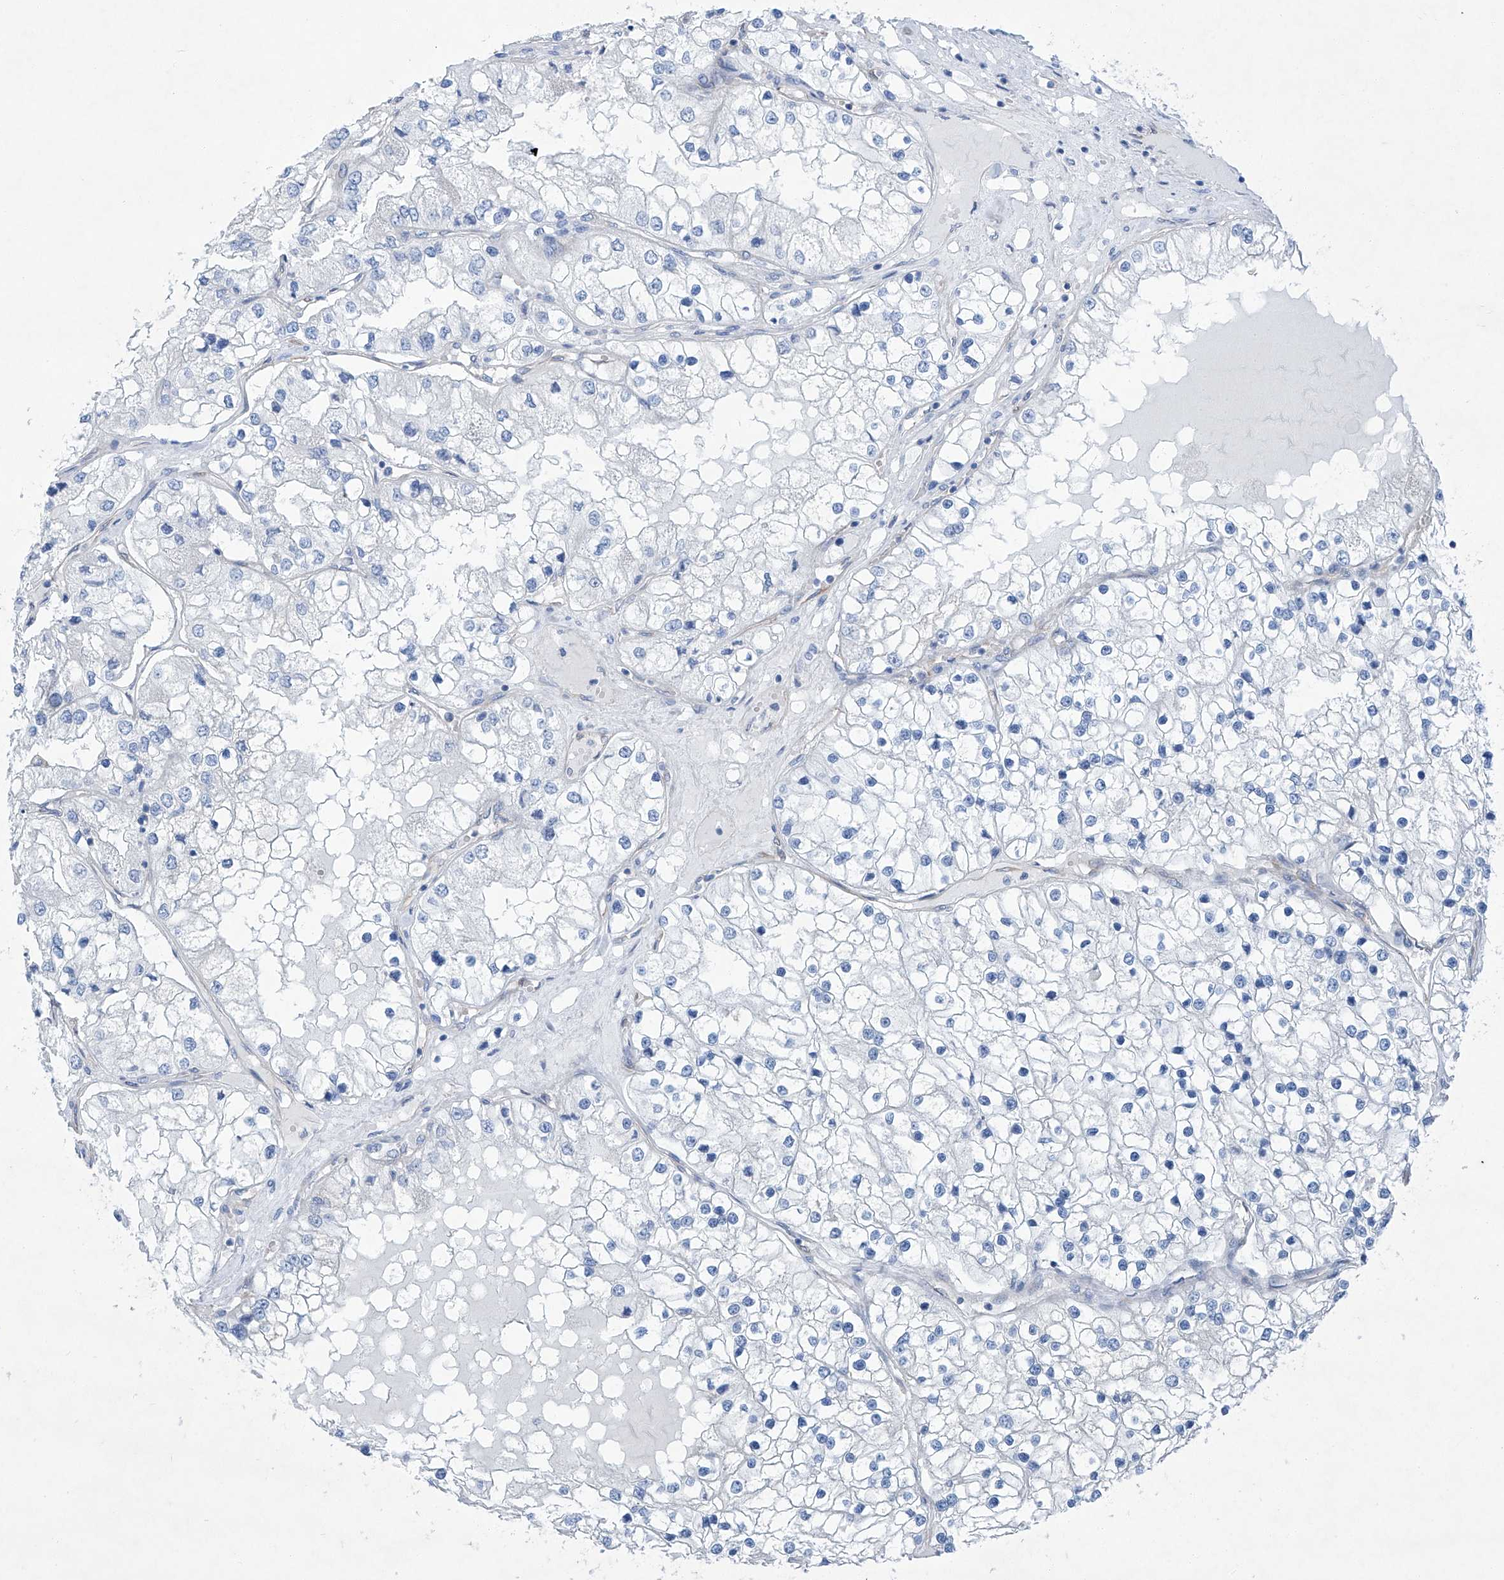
{"staining": {"intensity": "negative", "quantity": "none", "location": "none"}, "tissue": "renal cancer", "cell_type": "Tumor cells", "image_type": "cancer", "snomed": [{"axis": "morphology", "description": "Adenocarcinoma, NOS"}, {"axis": "topography", "description": "Kidney"}], "caption": "IHC of renal cancer reveals no positivity in tumor cells. (Brightfield microscopy of DAB (3,3'-diaminobenzidine) immunohistochemistry (IHC) at high magnification).", "gene": "MAGI1", "patient": {"sex": "male", "age": 68}}